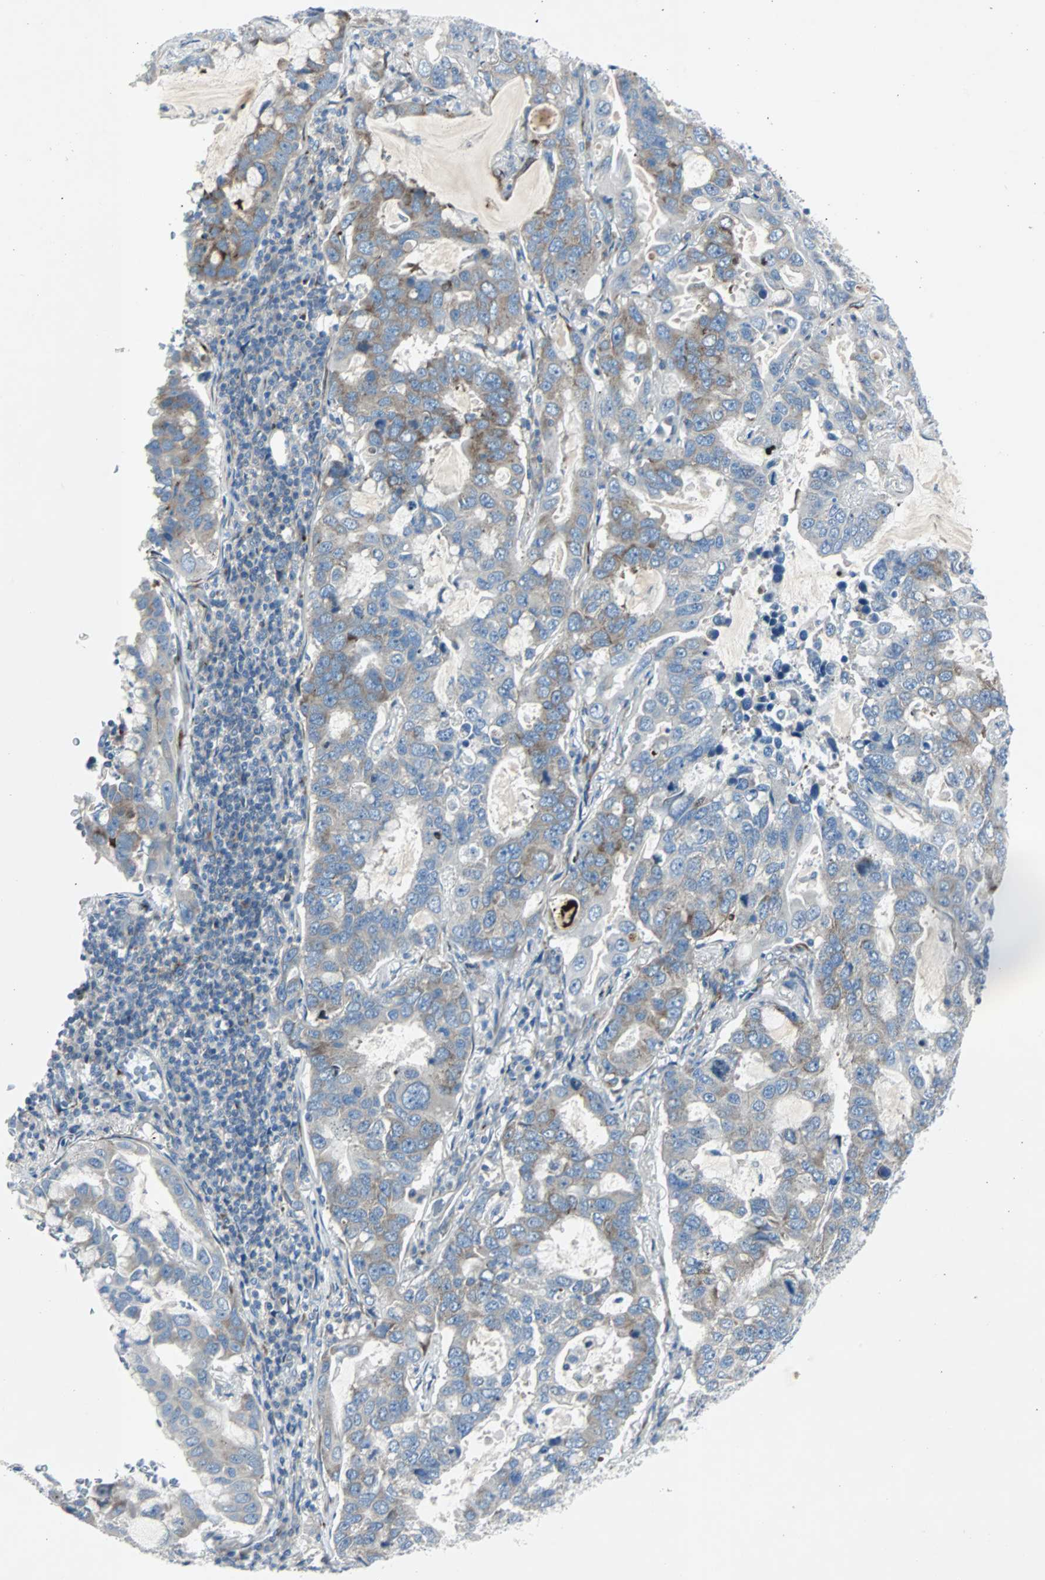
{"staining": {"intensity": "moderate", "quantity": ">75%", "location": "cytoplasmic/membranous"}, "tissue": "lung cancer", "cell_type": "Tumor cells", "image_type": "cancer", "snomed": [{"axis": "morphology", "description": "Adenocarcinoma, NOS"}, {"axis": "topography", "description": "Lung"}], "caption": "Immunohistochemical staining of human lung cancer (adenocarcinoma) shows medium levels of moderate cytoplasmic/membranous expression in about >75% of tumor cells. Immunohistochemistry (ihc) stains the protein of interest in brown and the nuclei are stained blue.", "gene": "BBC3", "patient": {"sex": "male", "age": 64}}